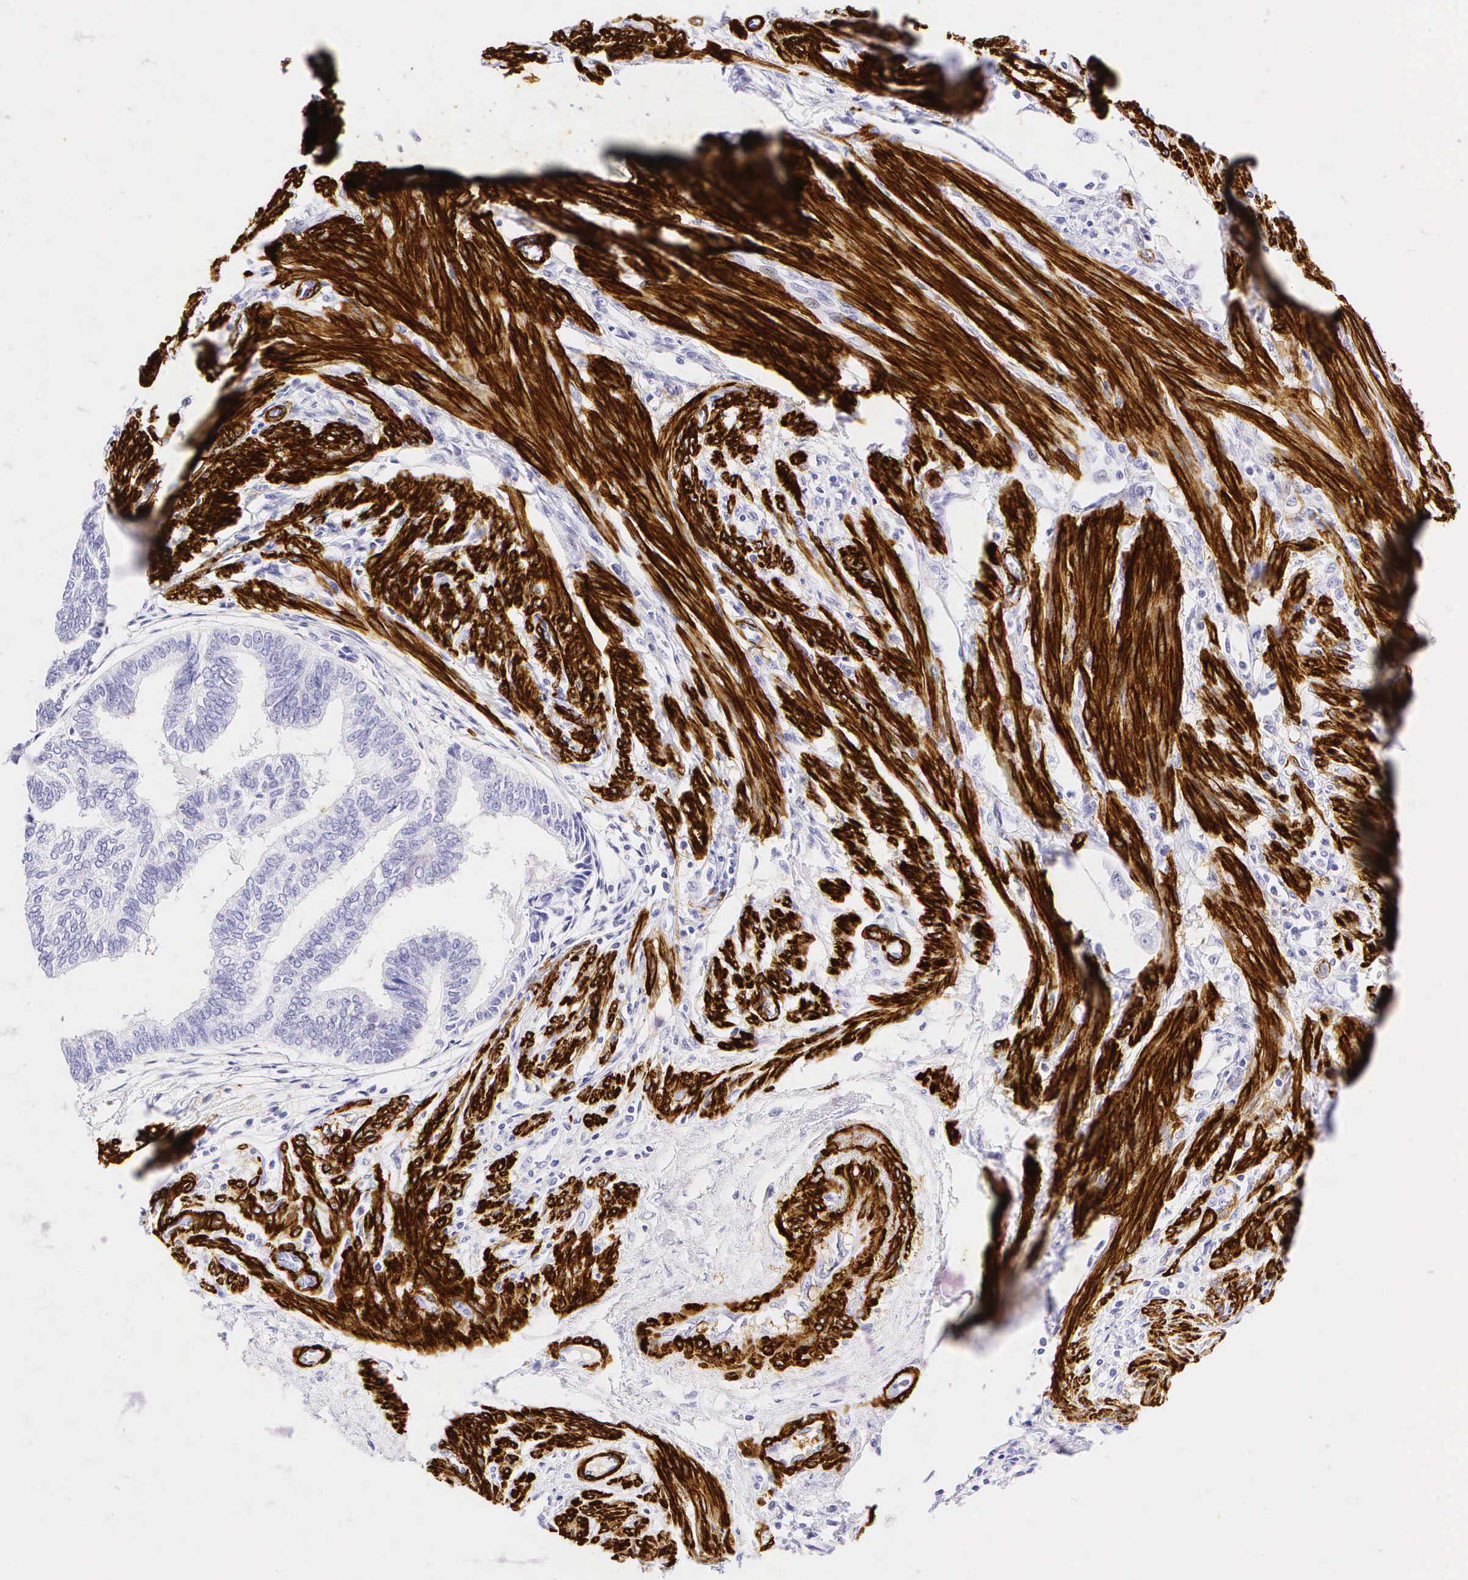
{"staining": {"intensity": "negative", "quantity": "none", "location": "none"}, "tissue": "endometrial cancer", "cell_type": "Tumor cells", "image_type": "cancer", "snomed": [{"axis": "morphology", "description": "Adenocarcinoma, NOS"}, {"axis": "topography", "description": "Endometrium"}], "caption": "Immunohistochemical staining of adenocarcinoma (endometrial) reveals no significant positivity in tumor cells.", "gene": "CALD1", "patient": {"sex": "female", "age": 75}}